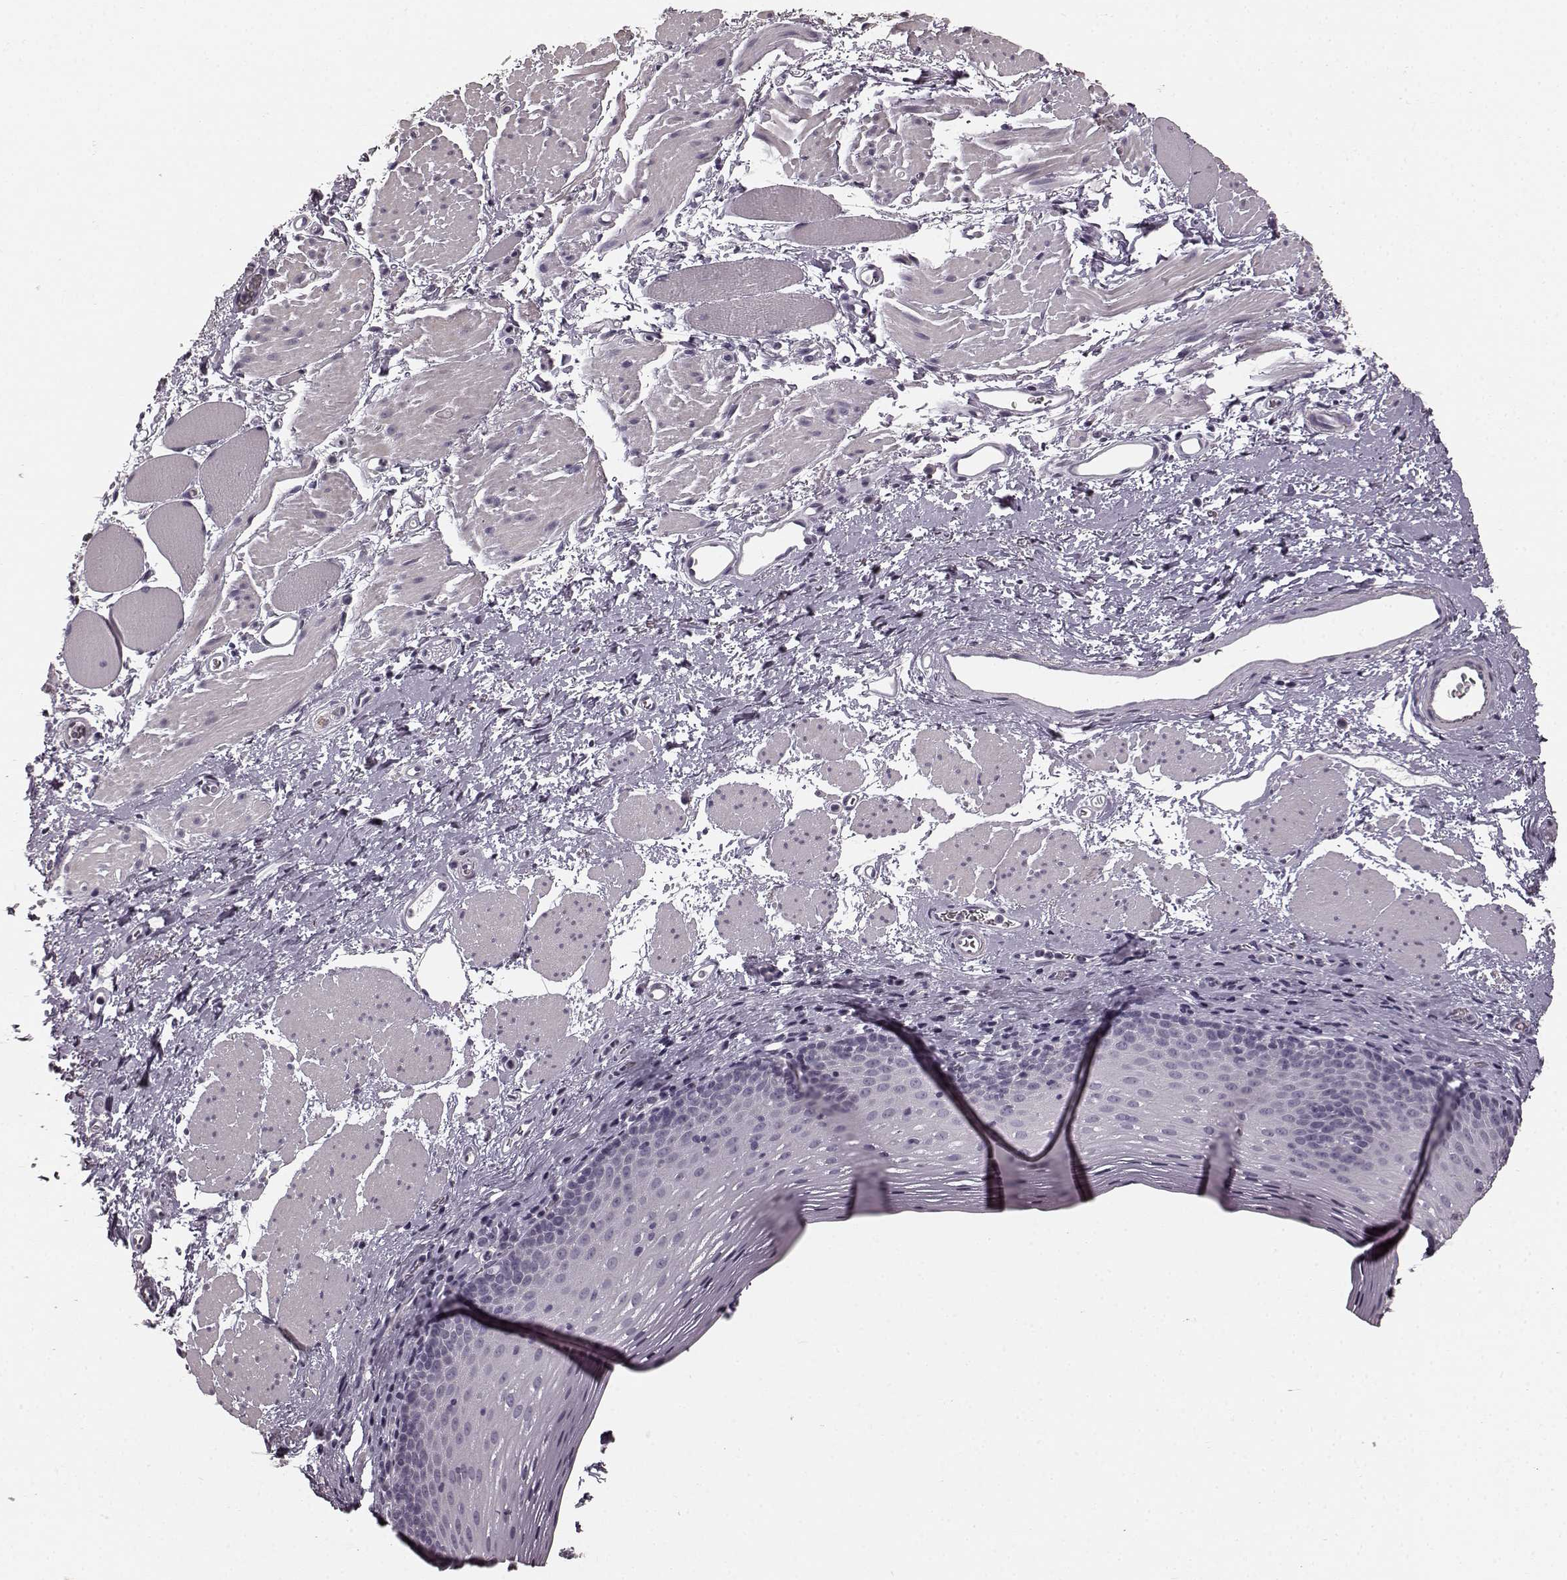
{"staining": {"intensity": "negative", "quantity": "none", "location": "none"}, "tissue": "esophagus", "cell_type": "Squamous epithelial cells", "image_type": "normal", "snomed": [{"axis": "morphology", "description": "Normal tissue, NOS"}, {"axis": "topography", "description": "Esophagus"}], "caption": "Squamous epithelial cells show no significant expression in benign esophagus.", "gene": "RIT2", "patient": {"sex": "female", "age": 68}}